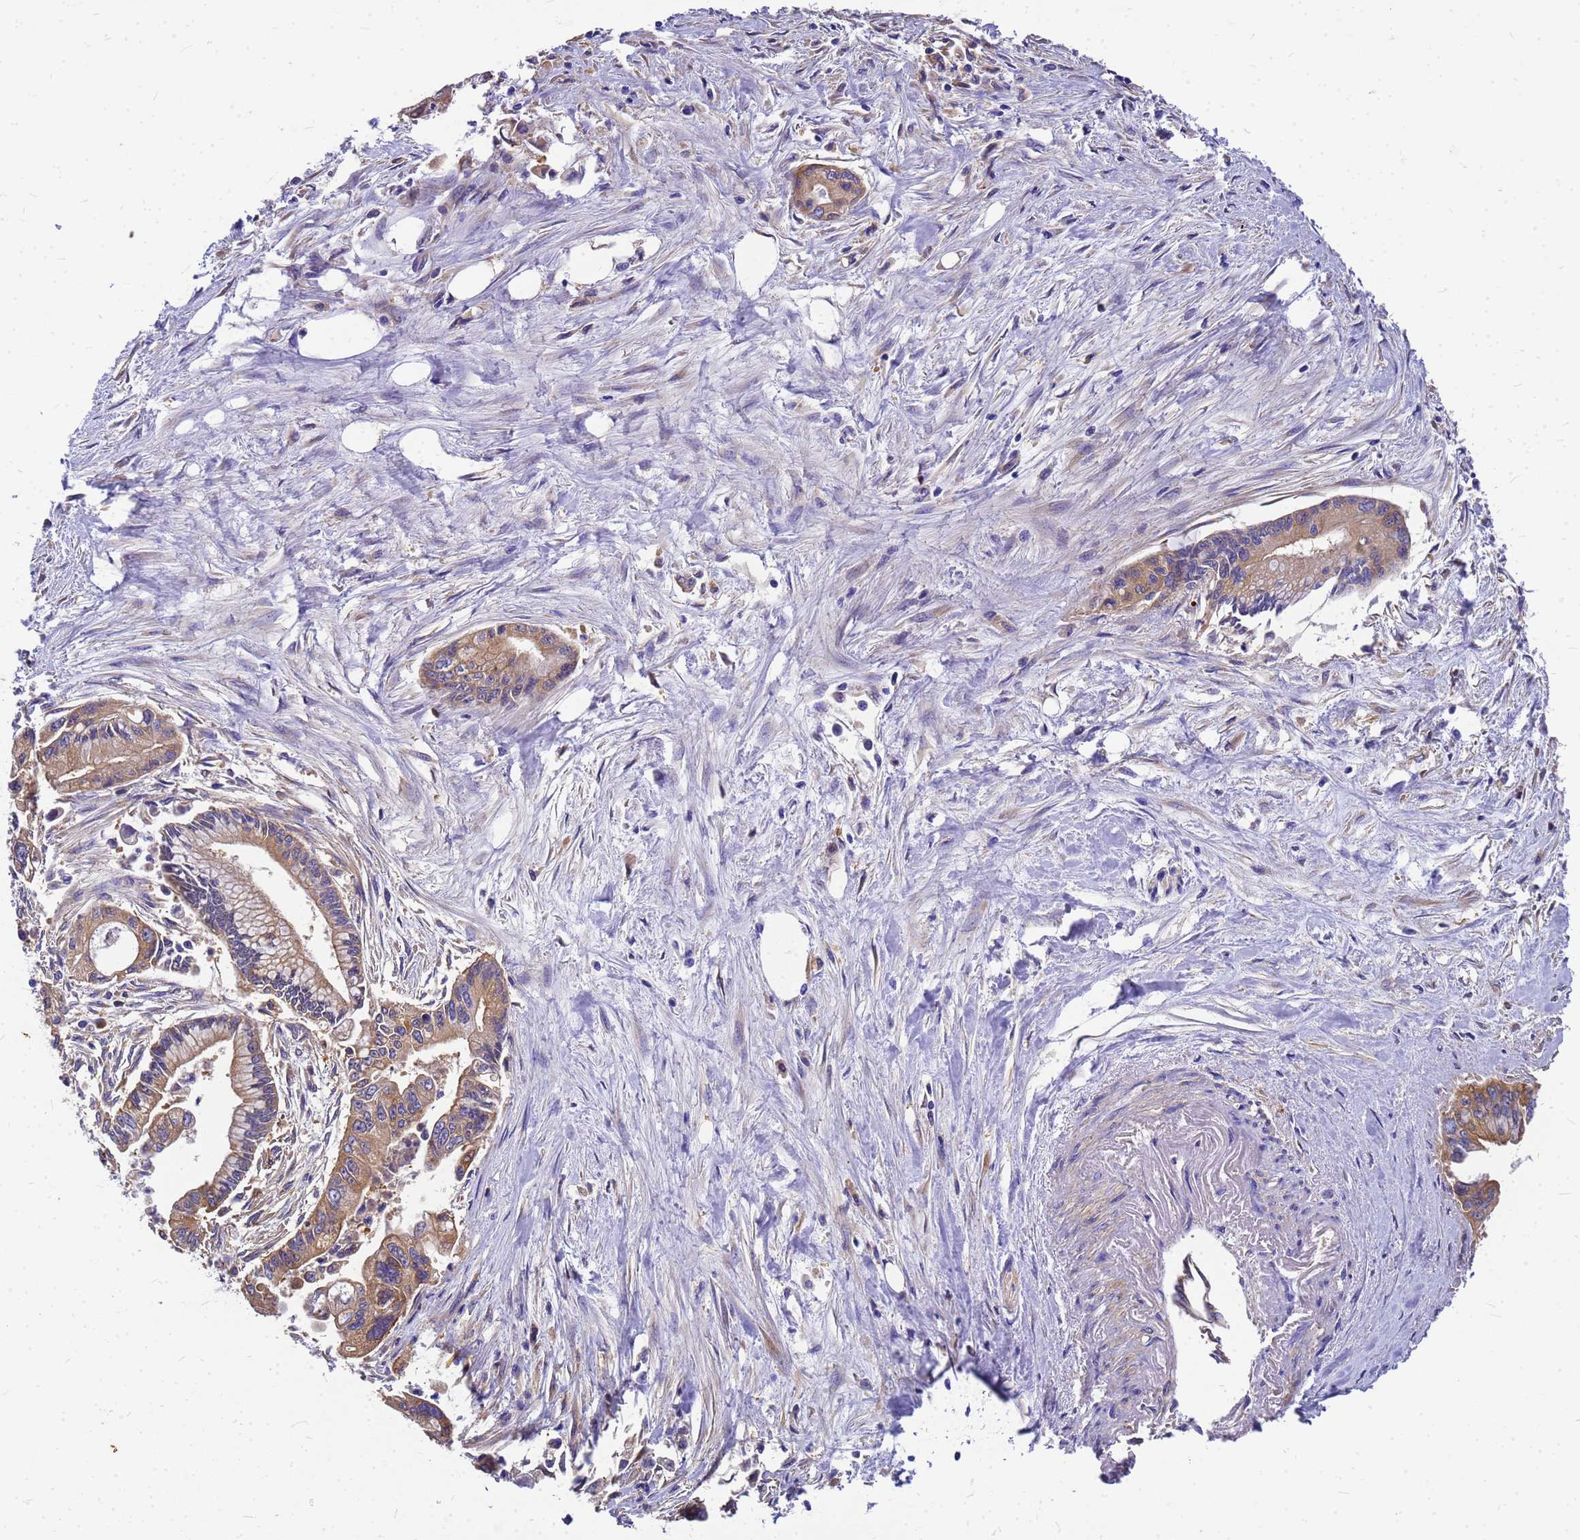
{"staining": {"intensity": "moderate", "quantity": ">75%", "location": "cytoplasmic/membranous"}, "tissue": "pancreatic cancer", "cell_type": "Tumor cells", "image_type": "cancer", "snomed": [{"axis": "morphology", "description": "Adenocarcinoma, NOS"}, {"axis": "topography", "description": "Pancreas"}], "caption": "A high-resolution image shows IHC staining of pancreatic cancer, which displays moderate cytoplasmic/membranous staining in about >75% of tumor cells.", "gene": "GID4", "patient": {"sex": "male", "age": 70}}